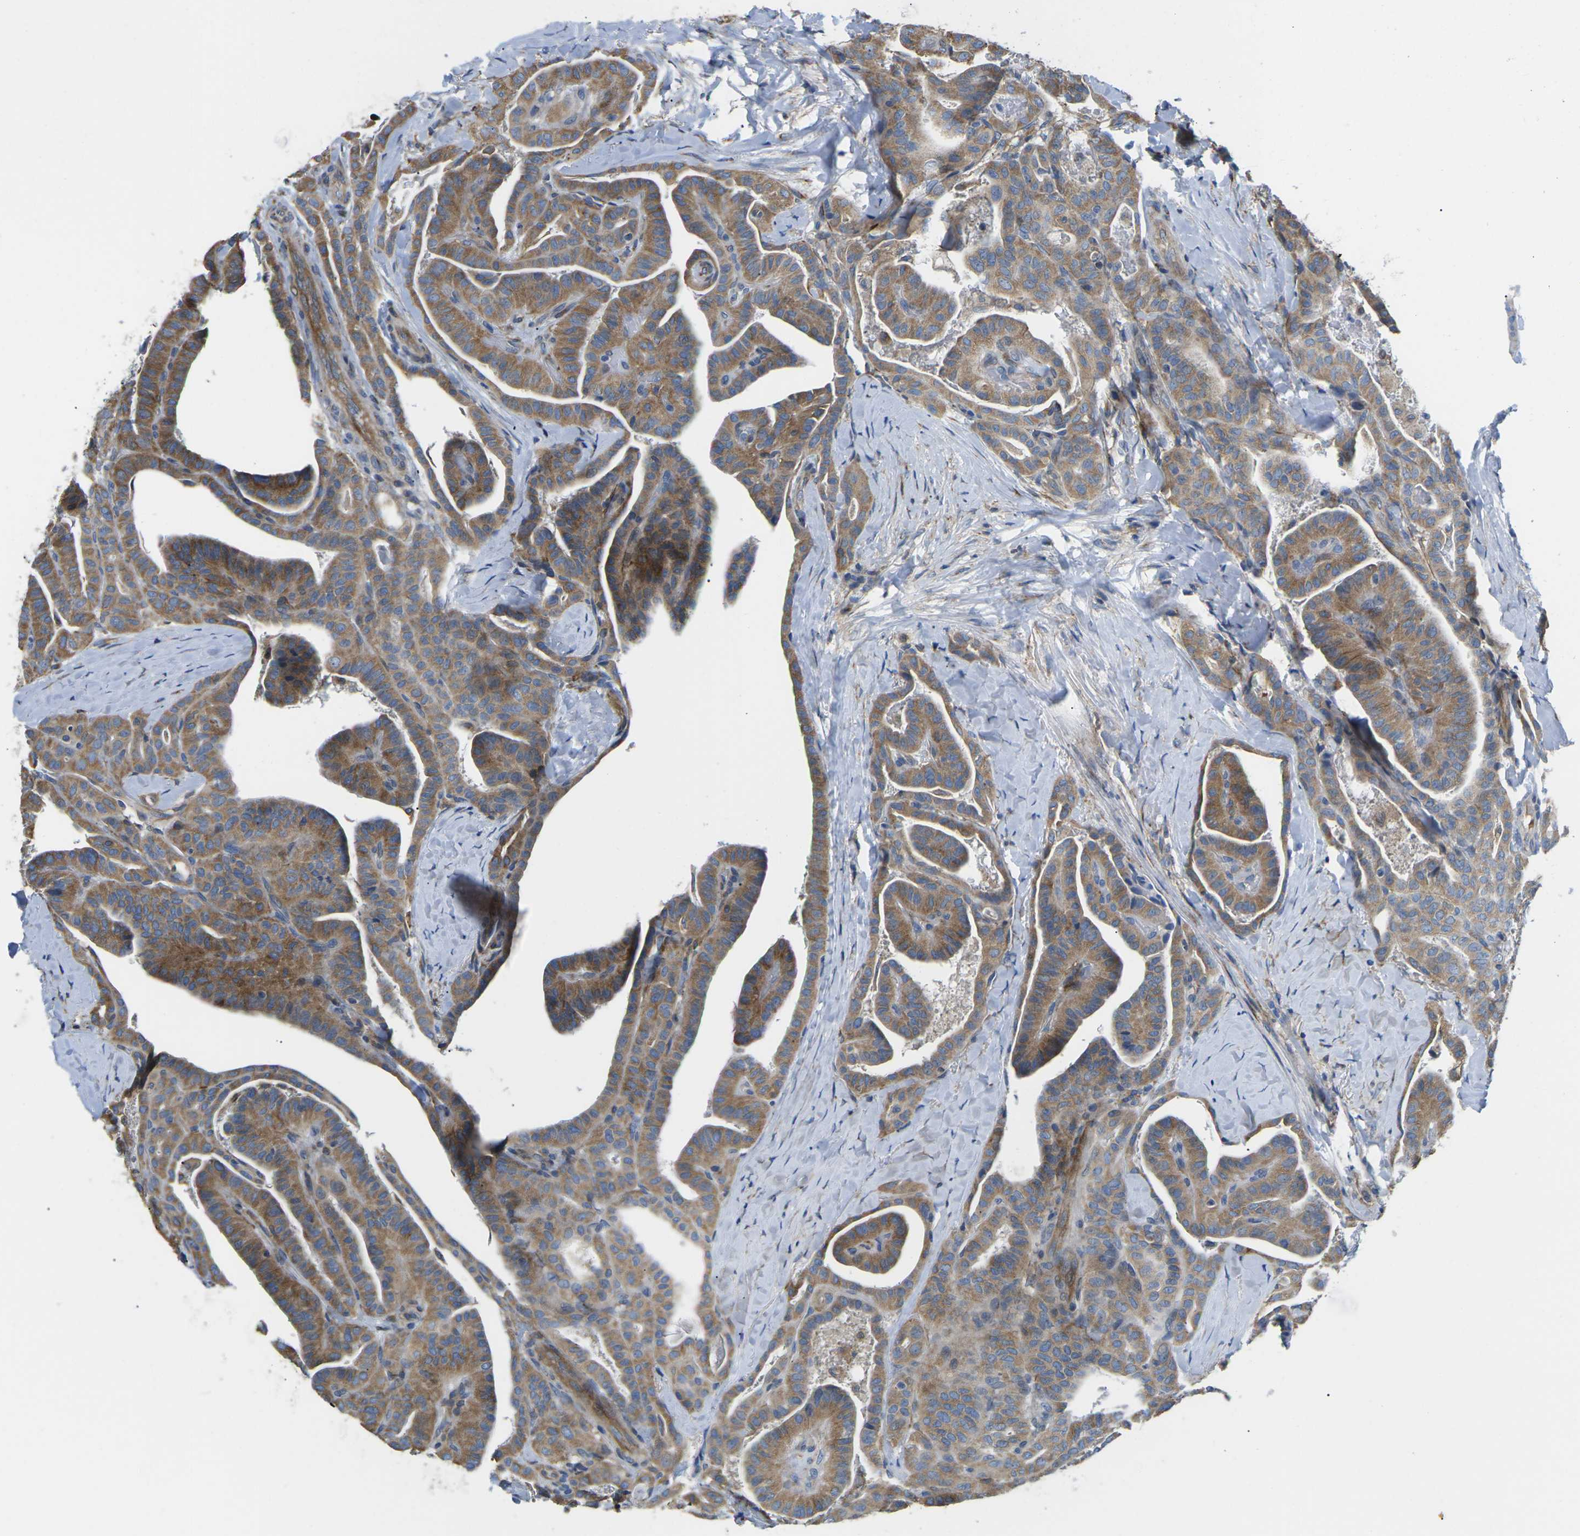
{"staining": {"intensity": "moderate", "quantity": ">75%", "location": "cytoplasmic/membranous"}, "tissue": "thyroid cancer", "cell_type": "Tumor cells", "image_type": "cancer", "snomed": [{"axis": "morphology", "description": "Papillary adenocarcinoma, NOS"}, {"axis": "topography", "description": "Thyroid gland"}], "caption": "High-power microscopy captured an immunohistochemistry (IHC) image of papillary adenocarcinoma (thyroid), revealing moderate cytoplasmic/membranous staining in approximately >75% of tumor cells. Immunohistochemistry (ihc) stains the protein in brown and the nuclei are stained blue.", "gene": "TMEFF2", "patient": {"sex": "male", "age": 77}}